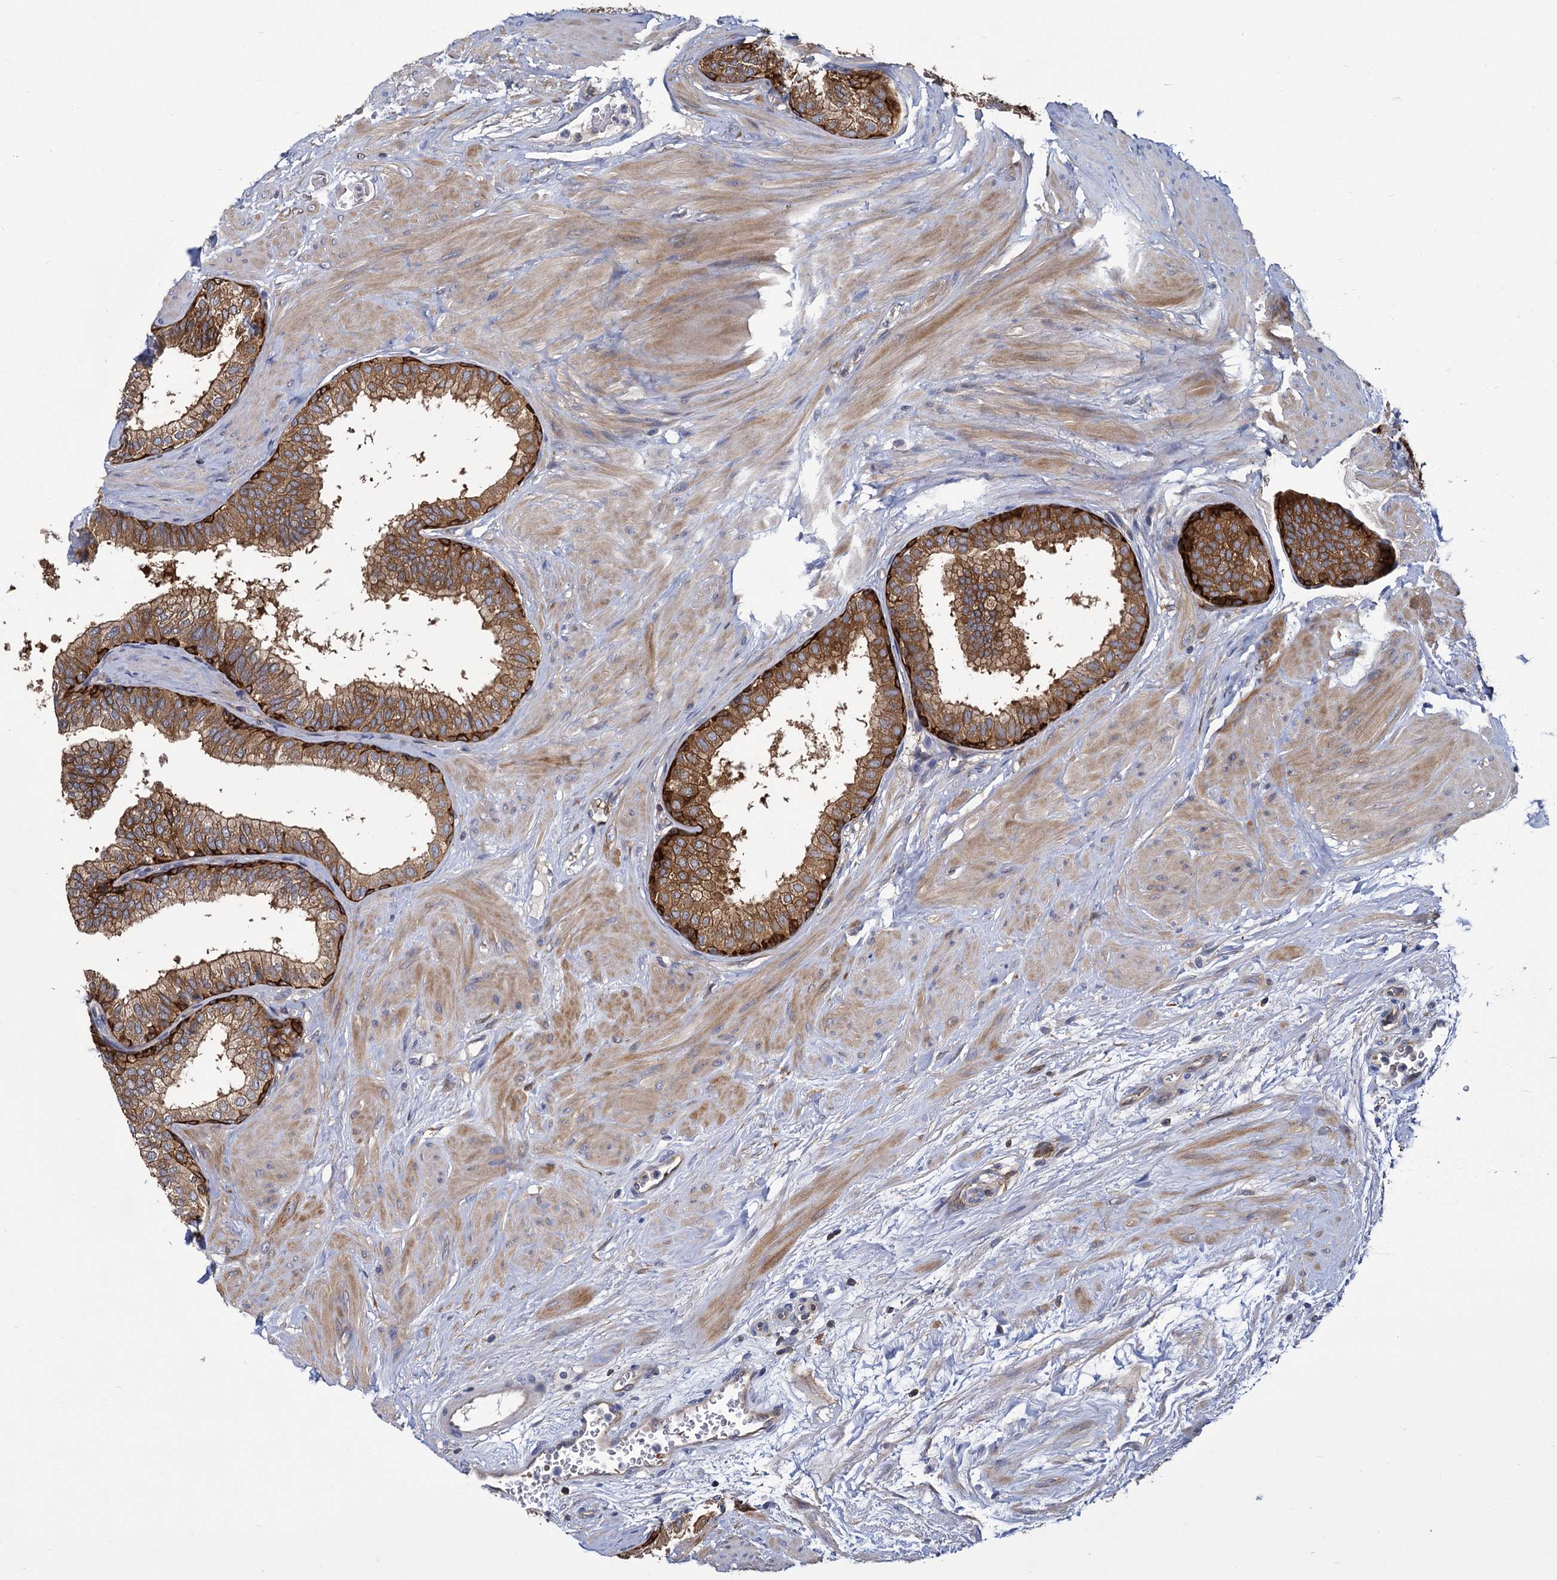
{"staining": {"intensity": "moderate", "quantity": ">75%", "location": "cytoplasmic/membranous"}, "tissue": "prostate", "cell_type": "Glandular cells", "image_type": "normal", "snomed": [{"axis": "morphology", "description": "Normal tissue, NOS"}, {"axis": "topography", "description": "Prostate"}], "caption": "Immunohistochemical staining of unremarkable prostate exhibits >75% levels of moderate cytoplasmic/membranous protein positivity in about >75% of glandular cells.", "gene": "GCLC", "patient": {"sex": "male", "age": 60}}